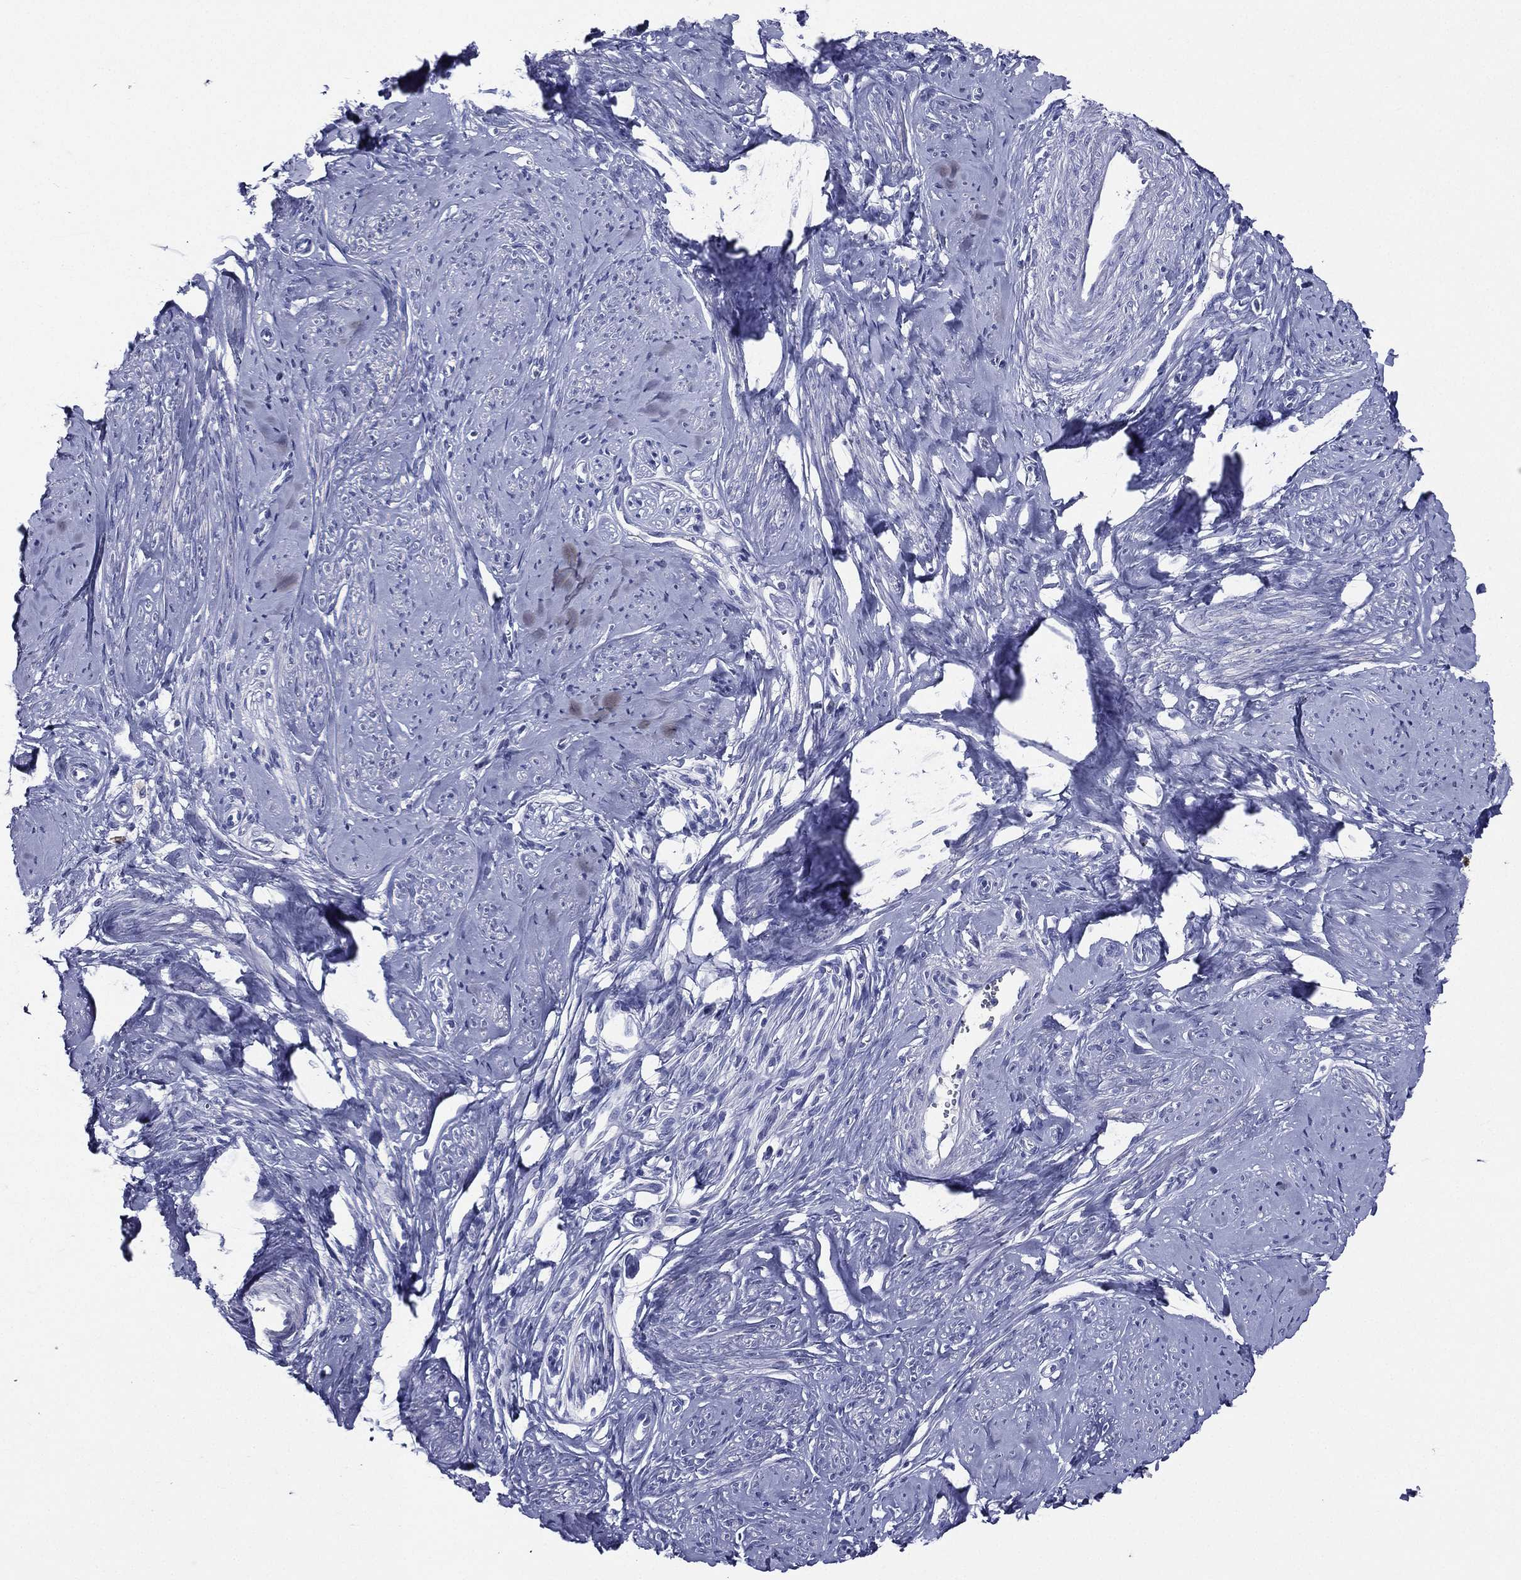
{"staining": {"intensity": "negative", "quantity": "none", "location": "none"}, "tissue": "smooth muscle", "cell_type": "Smooth muscle cells", "image_type": "normal", "snomed": [{"axis": "morphology", "description": "Normal tissue, NOS"}, {"axis": "topography", "description": "Smooth muscle"}], "caption": "Histopathology image shows no protein staining in smooth muscle cells of benign smooth muscle. (Immunohistochemistry (ihc), brightfield microscopy, high magnification).", "gene": "TGM1", "patient": {"sex": "female", "age": 48}}